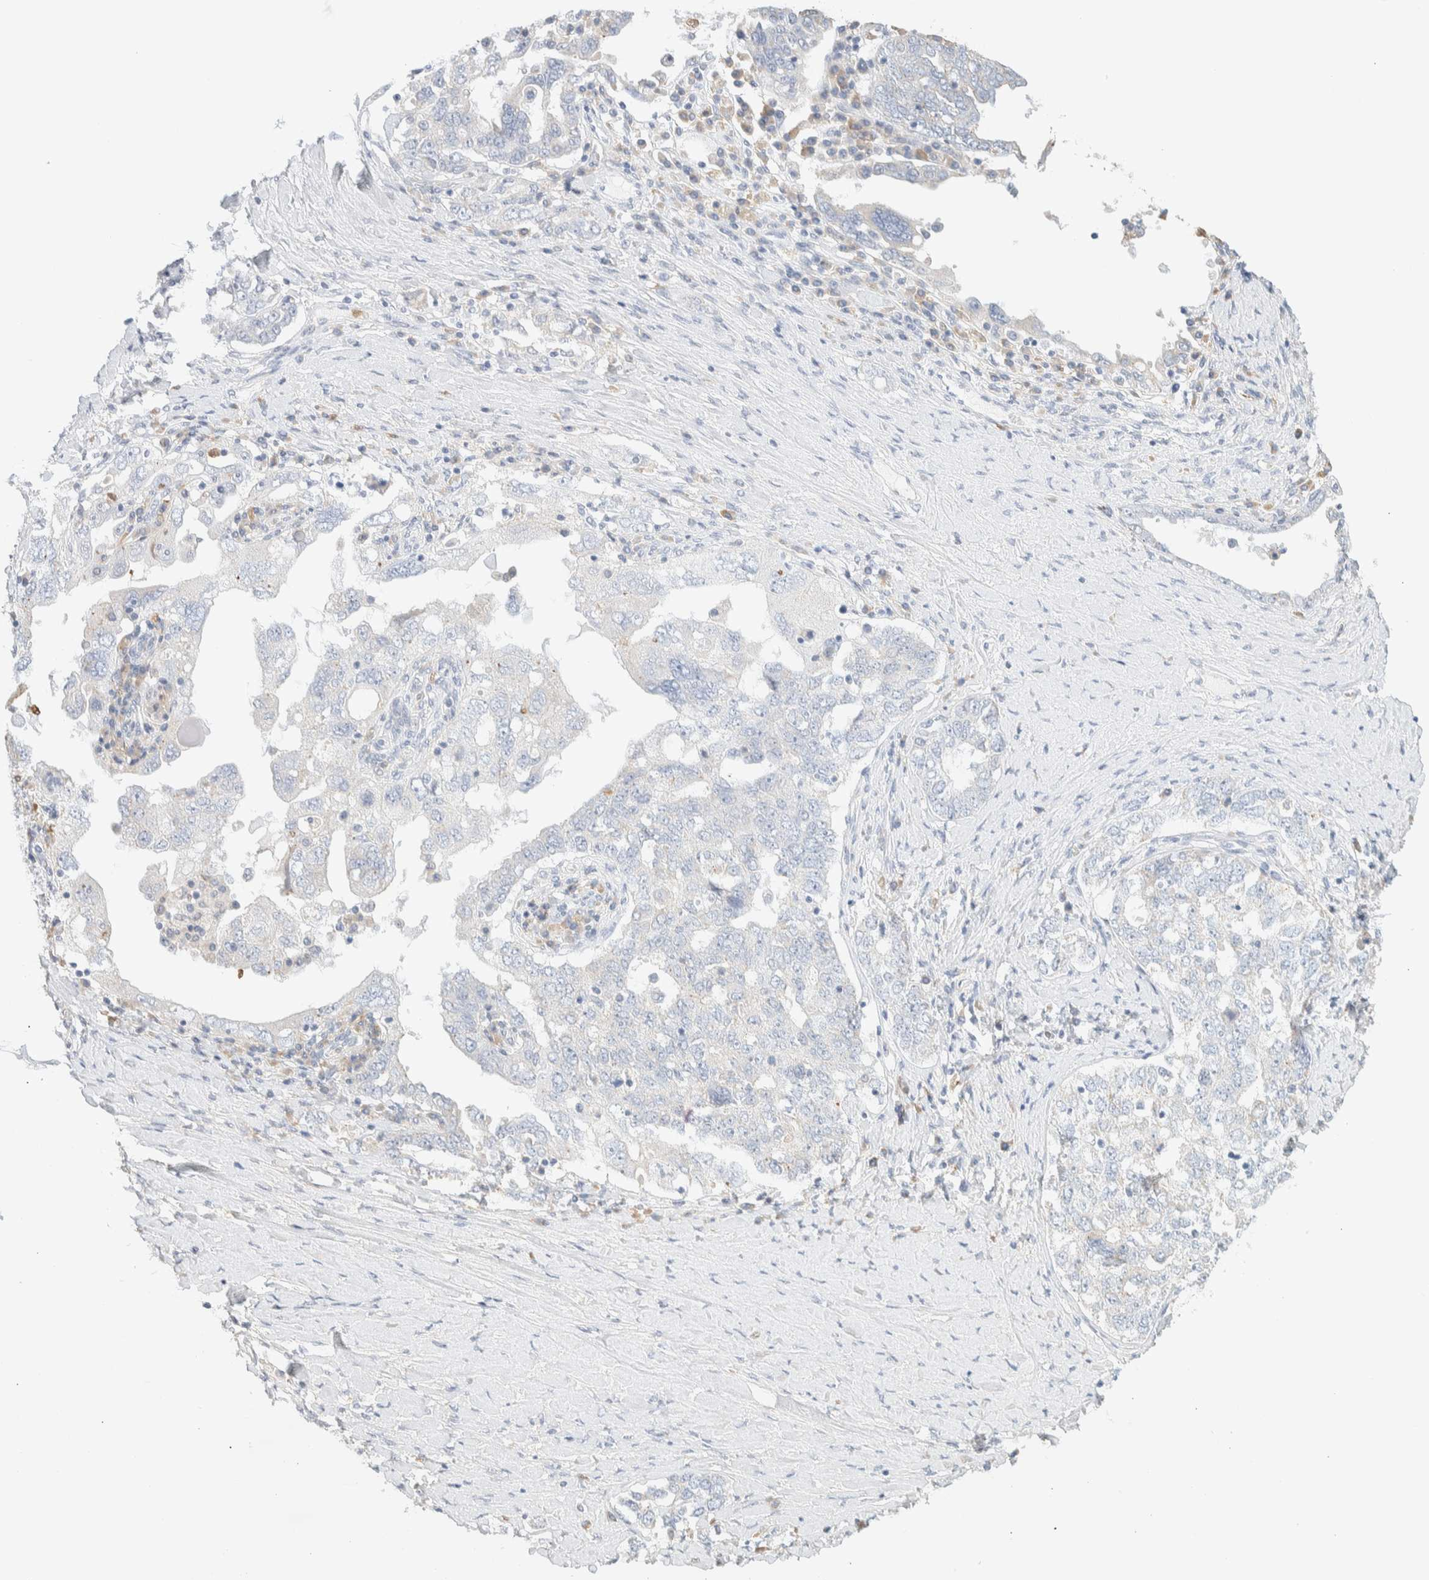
{"staining": {"intensity": "negative", "quantity": "none", "location": "none"}, "tissue": "ovarian cancer", "cell_type": "Tumor cells", "image_type": "cancer", "snomed": [{"axis": "morphology", "description": "Carcinoma, endometroid"}, {"axis": "topography", "description": "Ovary"}], "caption": "Protein analysis of ovarian cancer displays no significant positivity in tumor cells.", "gene": "TTC3", "patient": {"sex": "female", "age": 62}}